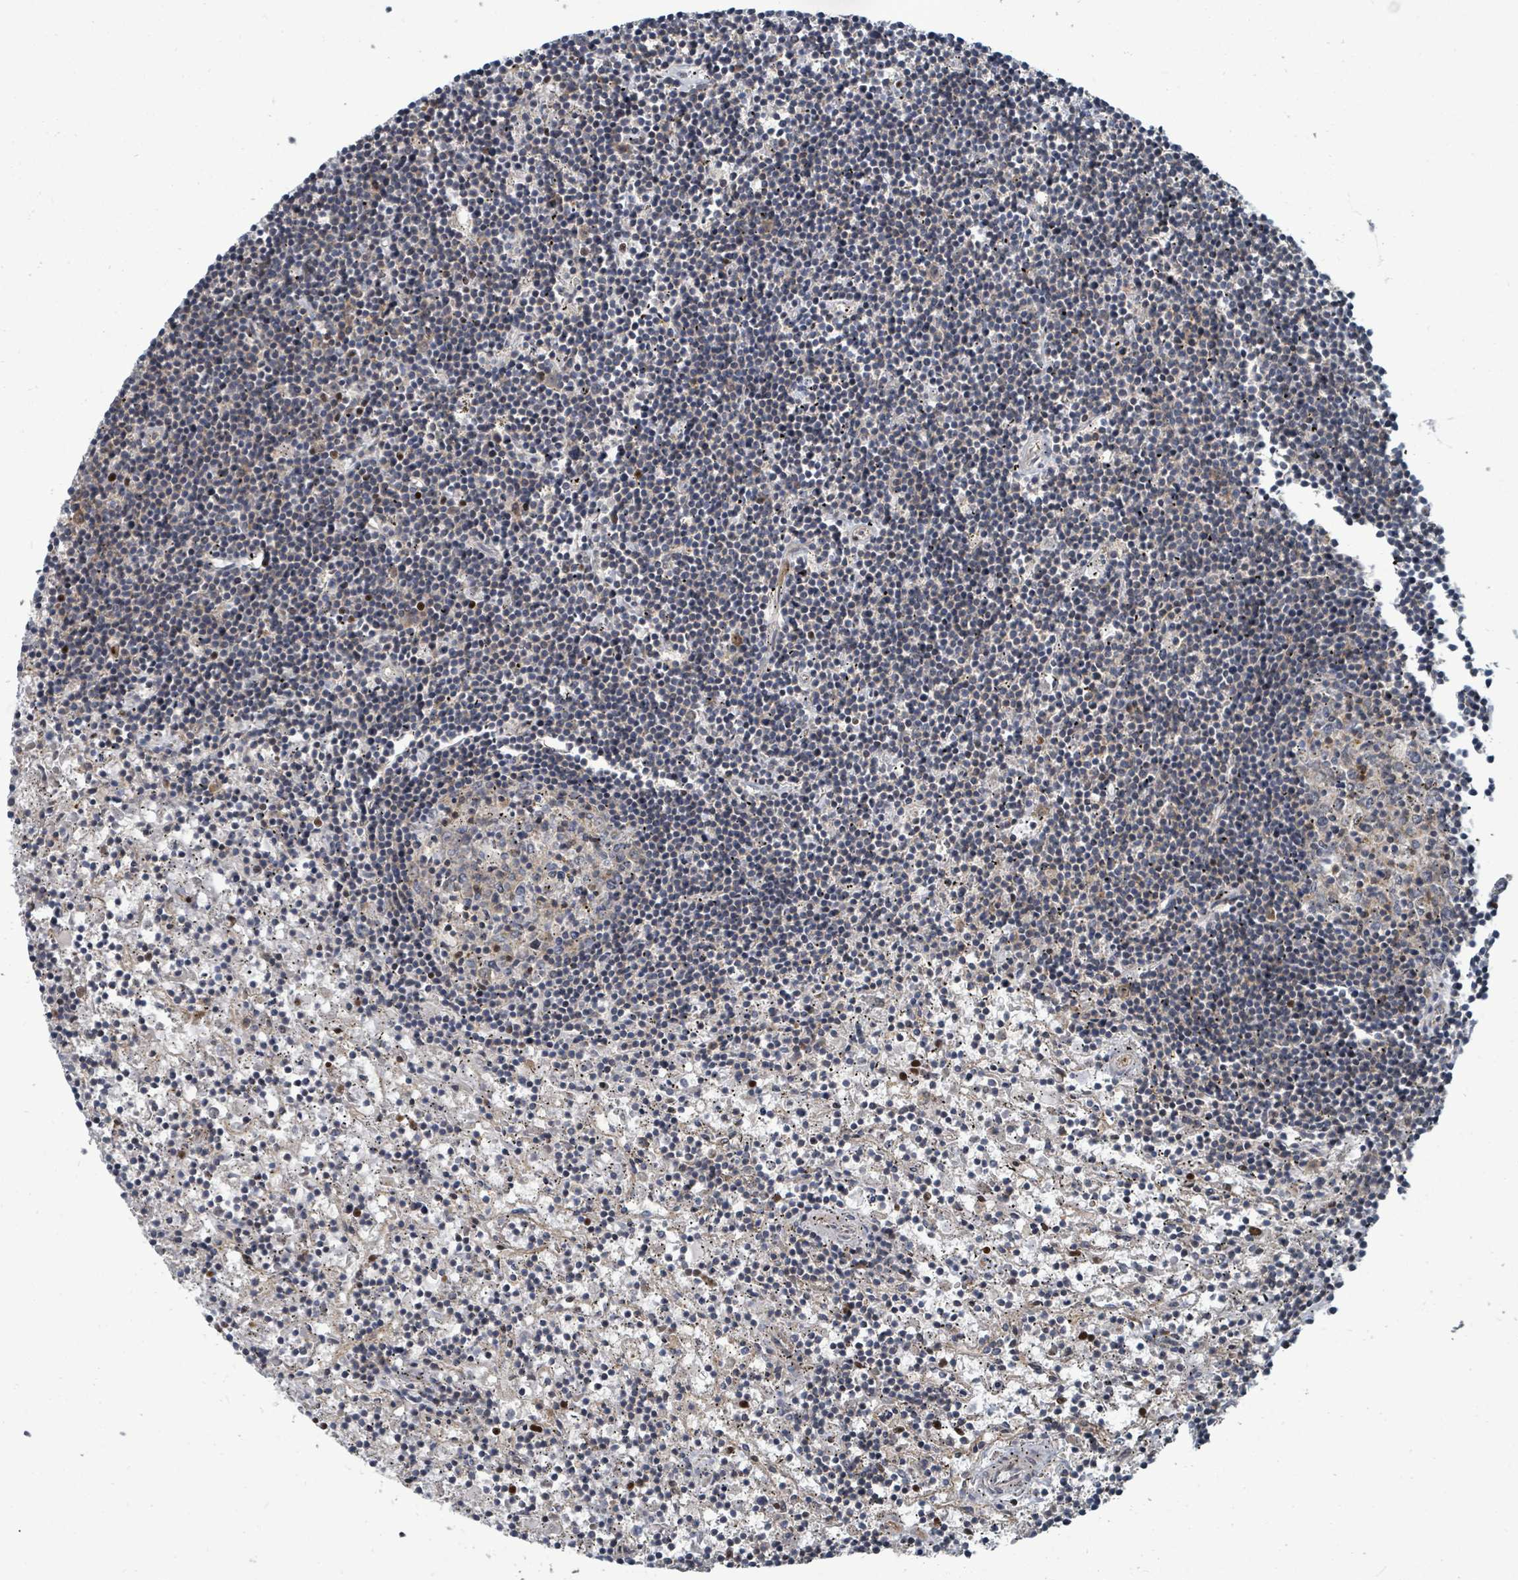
{"staining": {"intensity": "negative", "quantity": "none", "location": "none"}, "tissue": "lymphoma", "cell_type": "Tumor cells", "image_type": "cancer", "snomed": [{"axis": "morphology", "description": "Malignant lymphoma, non-Hodgkin's type, Low grade"}, {"axis": "topography", "description": "Spleen"}], "caption": "An image of human malignant lymphoma, non-Hodgkin's type (low-grade) is negative for staining in tumor cells.", "gene": "TRDMT1", "patient": {"sex": "male", "age": 76}}